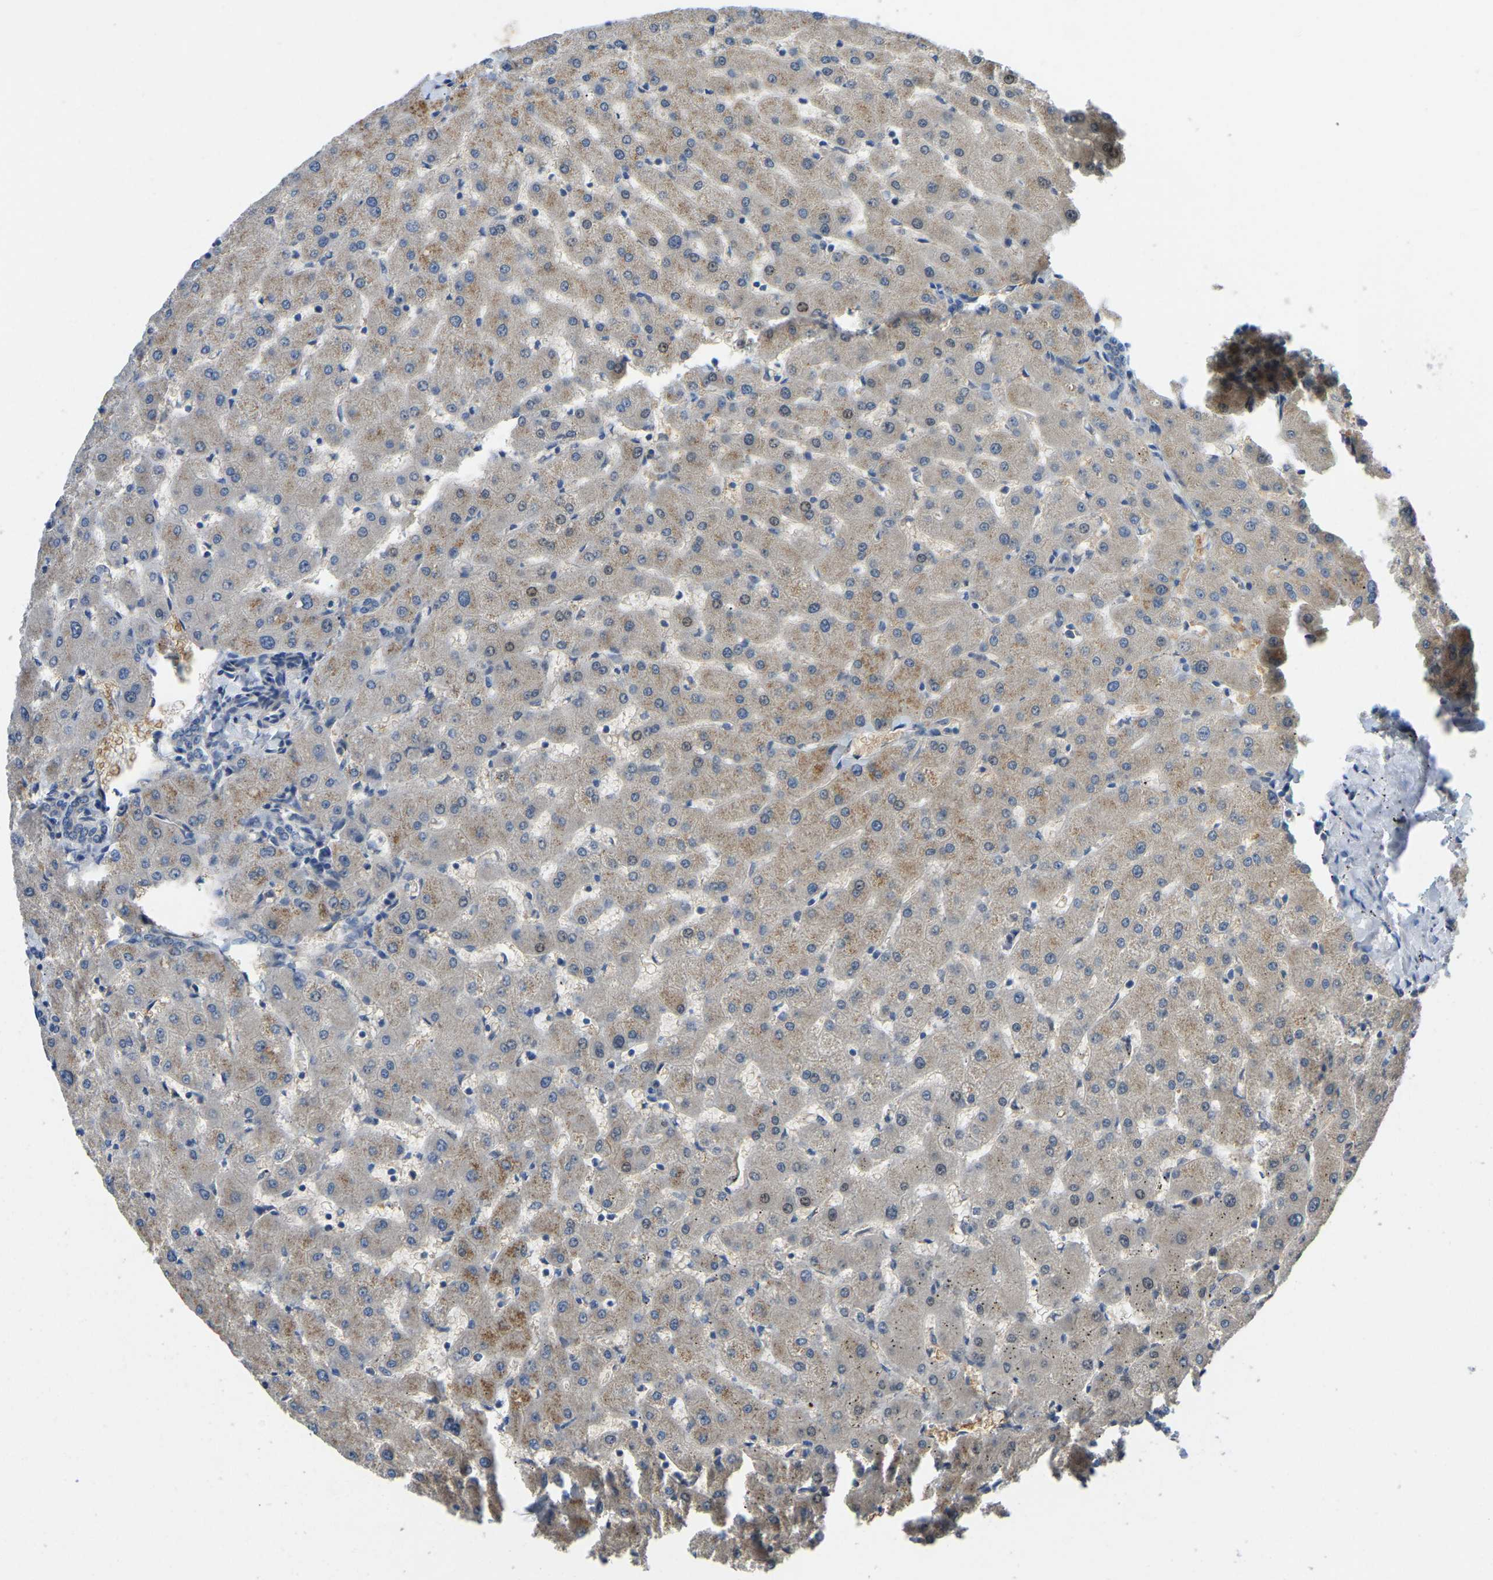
{"staining": {"intensity": "weak", "quantity": "<25%", "location": "cytoplasmic/membranous"}, "tissue": "liver", "cell_type": "Cholangiocytes", "image_type": "normal", "snomed": [{"axis": "morphology", "description": "Normal tissue, NOS"}, {"axis": "topography", "description": "Liver"}], "caption": "The photomicrograph displays no staining of cholangiocytes in benign liver.", "gene": "HIGD2B", "patient": {"sex": "female", "age": 63}}